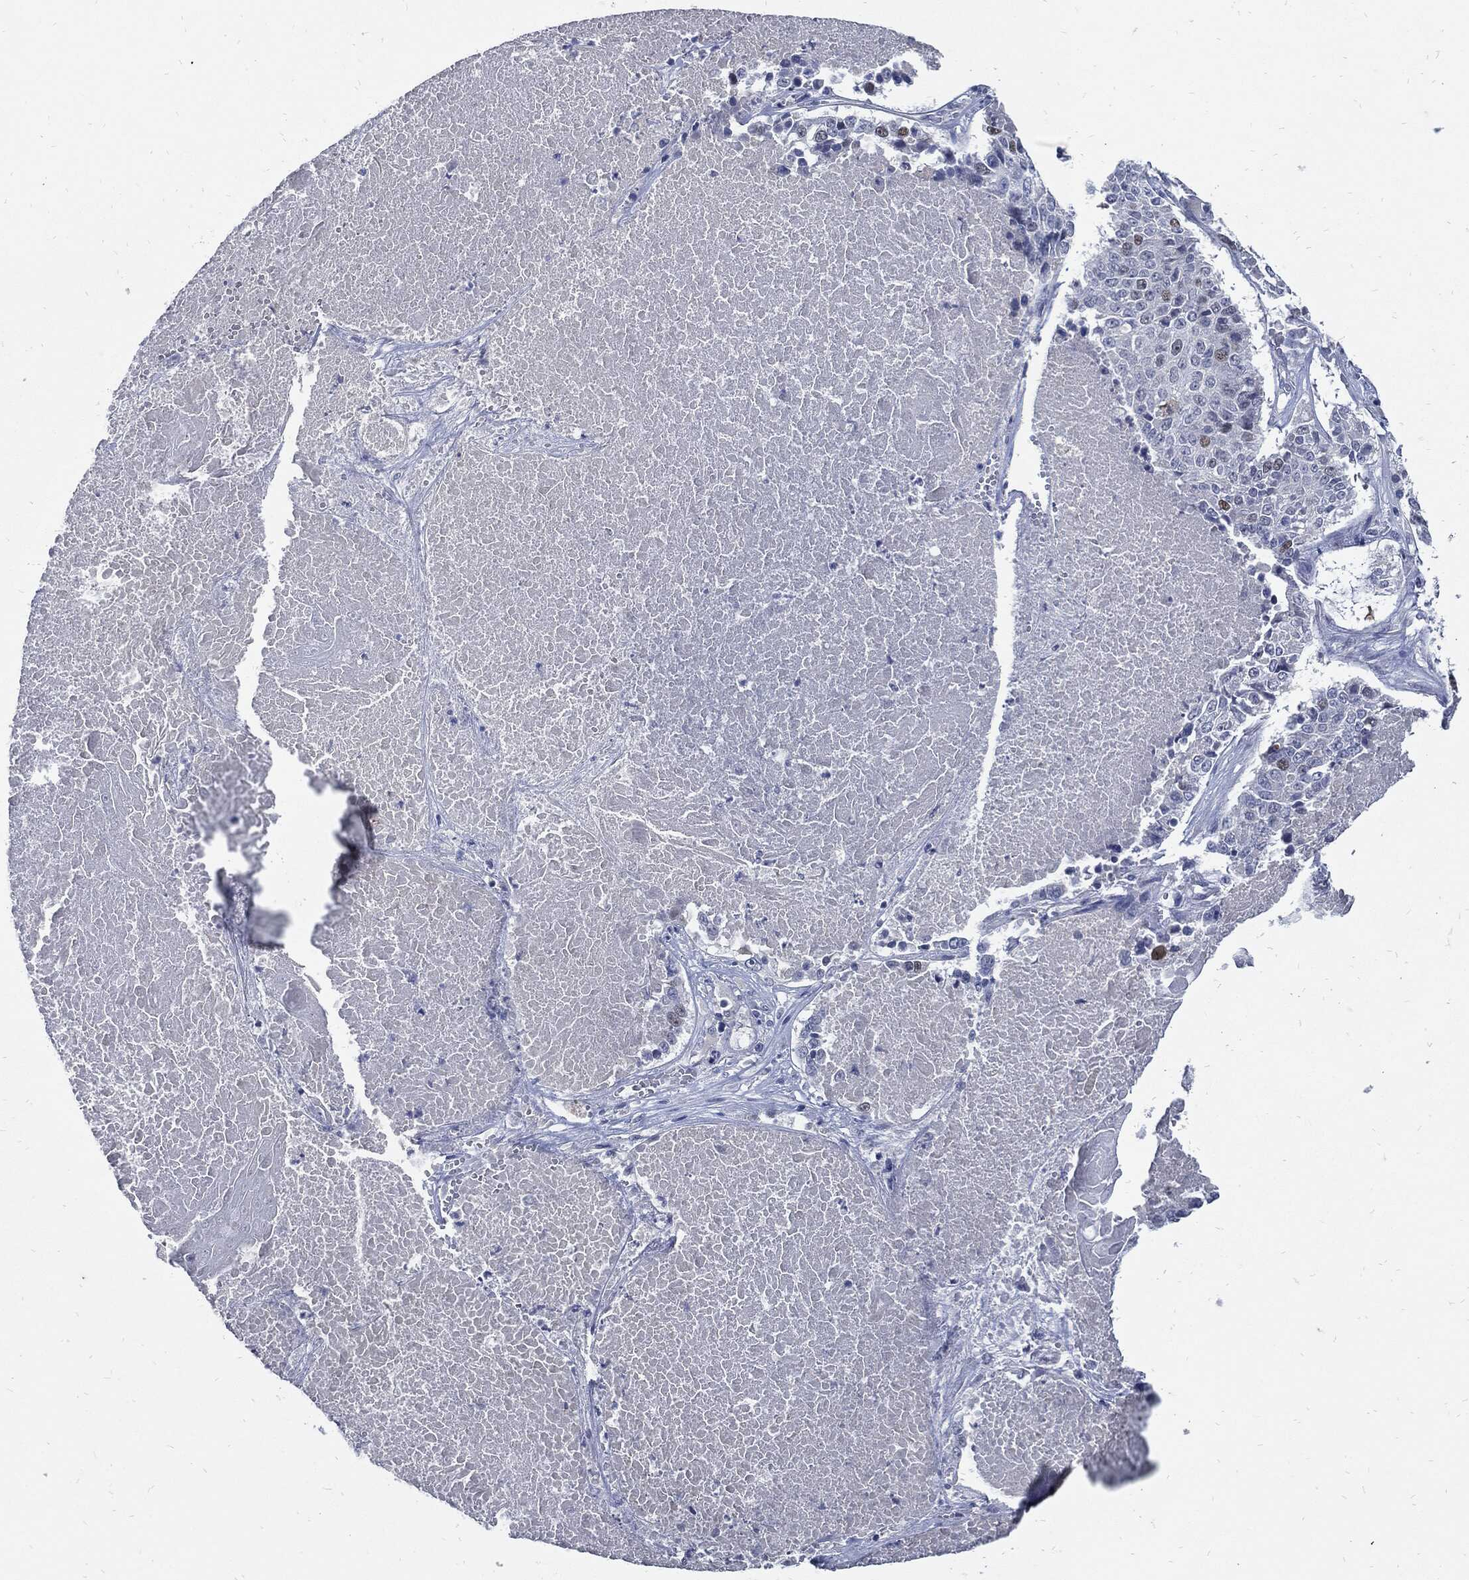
{"staining": {"intensity": "strong", "quantity": "<25%", "location": "nuclear"}, "tissue": "lung cancer", "cell_type": "Tumor cells", "image_type": "cancer", "snomed": [{"axis": "morphology", "description": "Squamous cell carcinoma, NOS"}, {"axis": "topography", "description": "Lung"}], "caption": "Immunohistochemical staining of lung squamous cell carcinoma exhibits medium levels of strong nuclear protein expression in approximately <25% of tumor cells.", "gene": "NBN", "patient": {"sex": "male", "age": 64}}